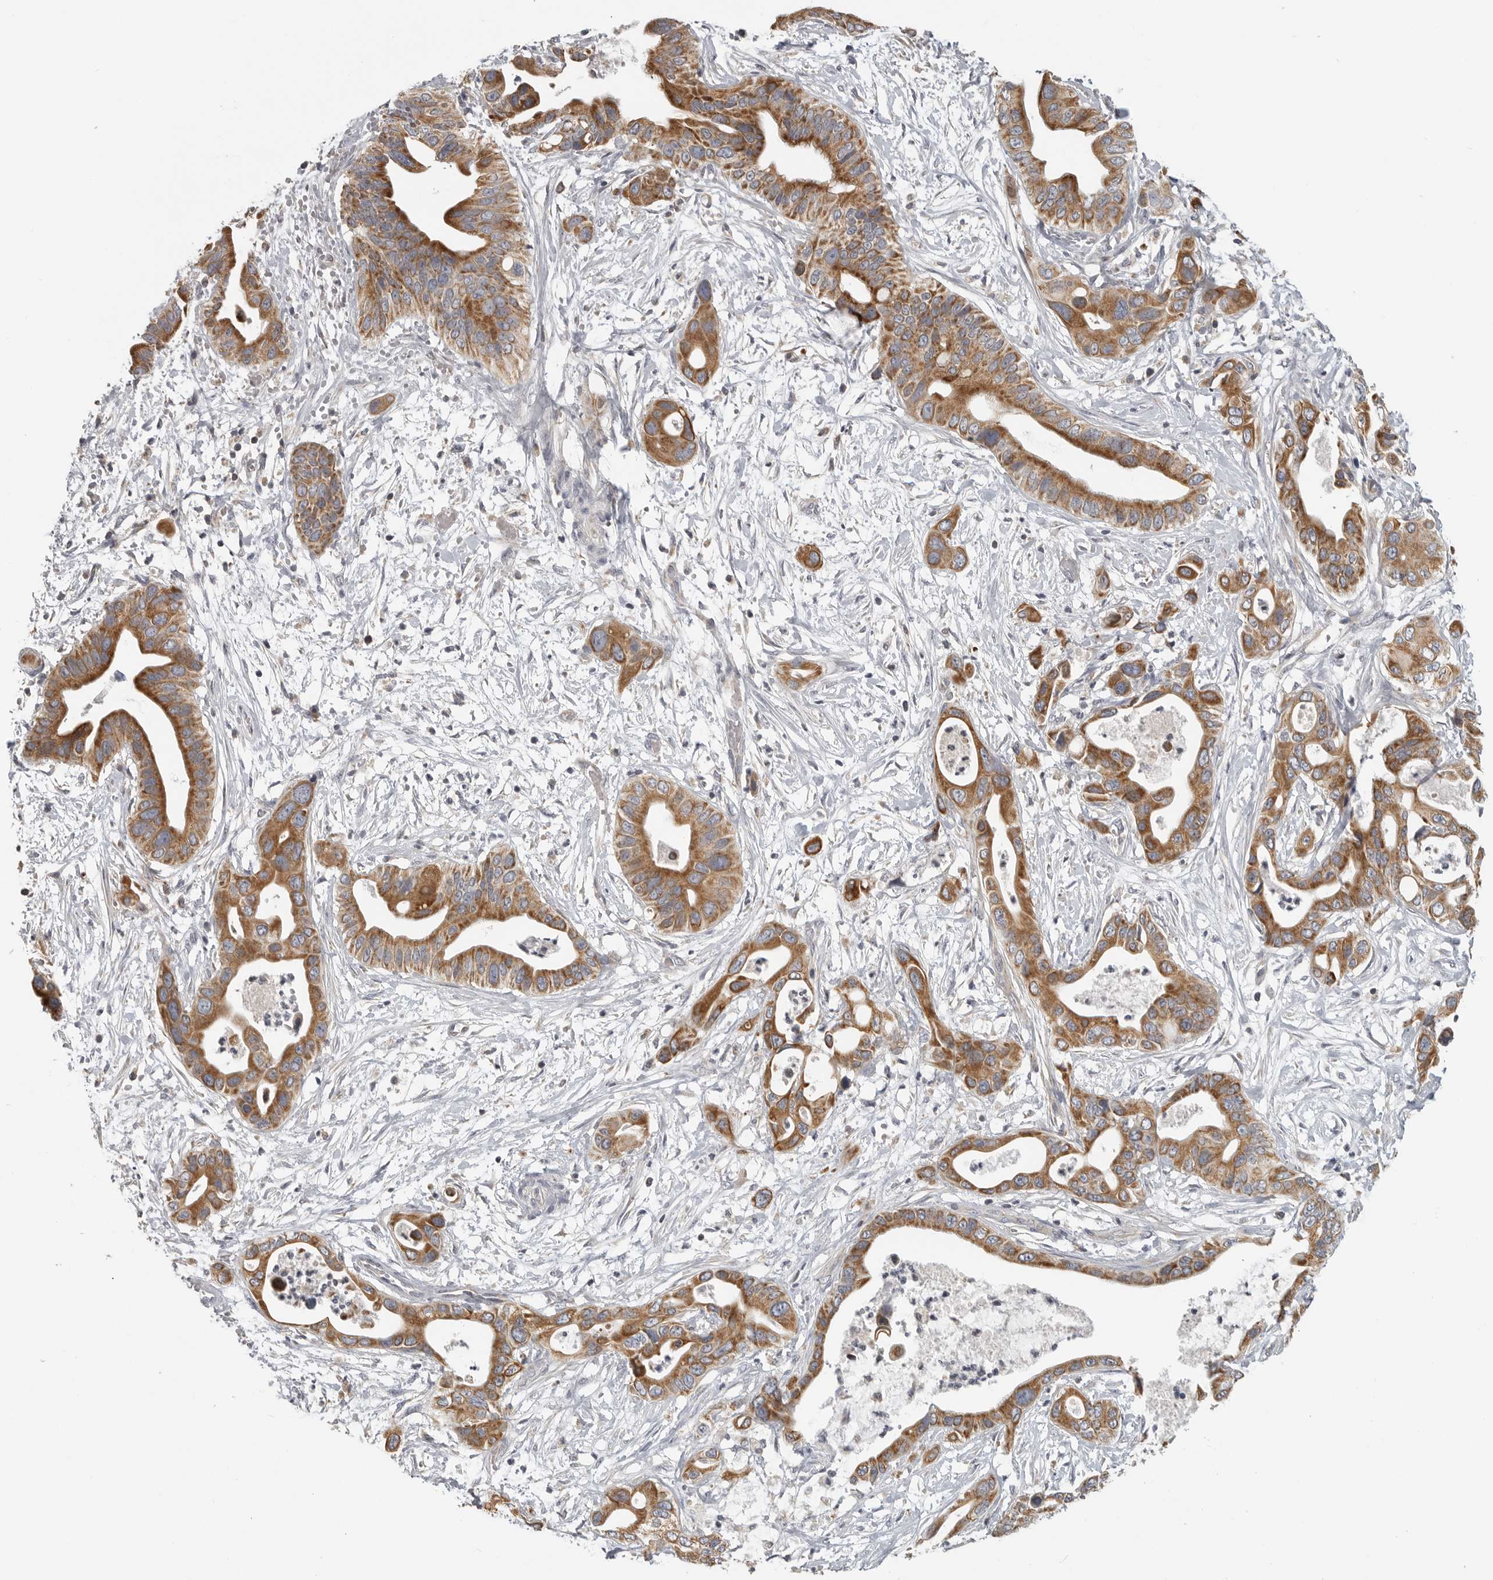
{"staining": {"intensity": "strong", "quantity": ">75%", "location": "cytoplasmic/membranous"}, "tissue": "pancreatic cancer", "cell_type": "Tumor cells", "image_type": "cancer", "snomed": [{"axis": "morphology", "description": "Adenocarcinoma, NOS"}, {"axis": "topography", "description": "Pancreas"}], "caption": "This is an image of immunohistochemistry staining of pancreatic cancer, which shows strong expression in the cytoplasmic/membranous of tumor cells.", "gene": "RXFP3", "patient": {"sex": "male", "age": 66}}